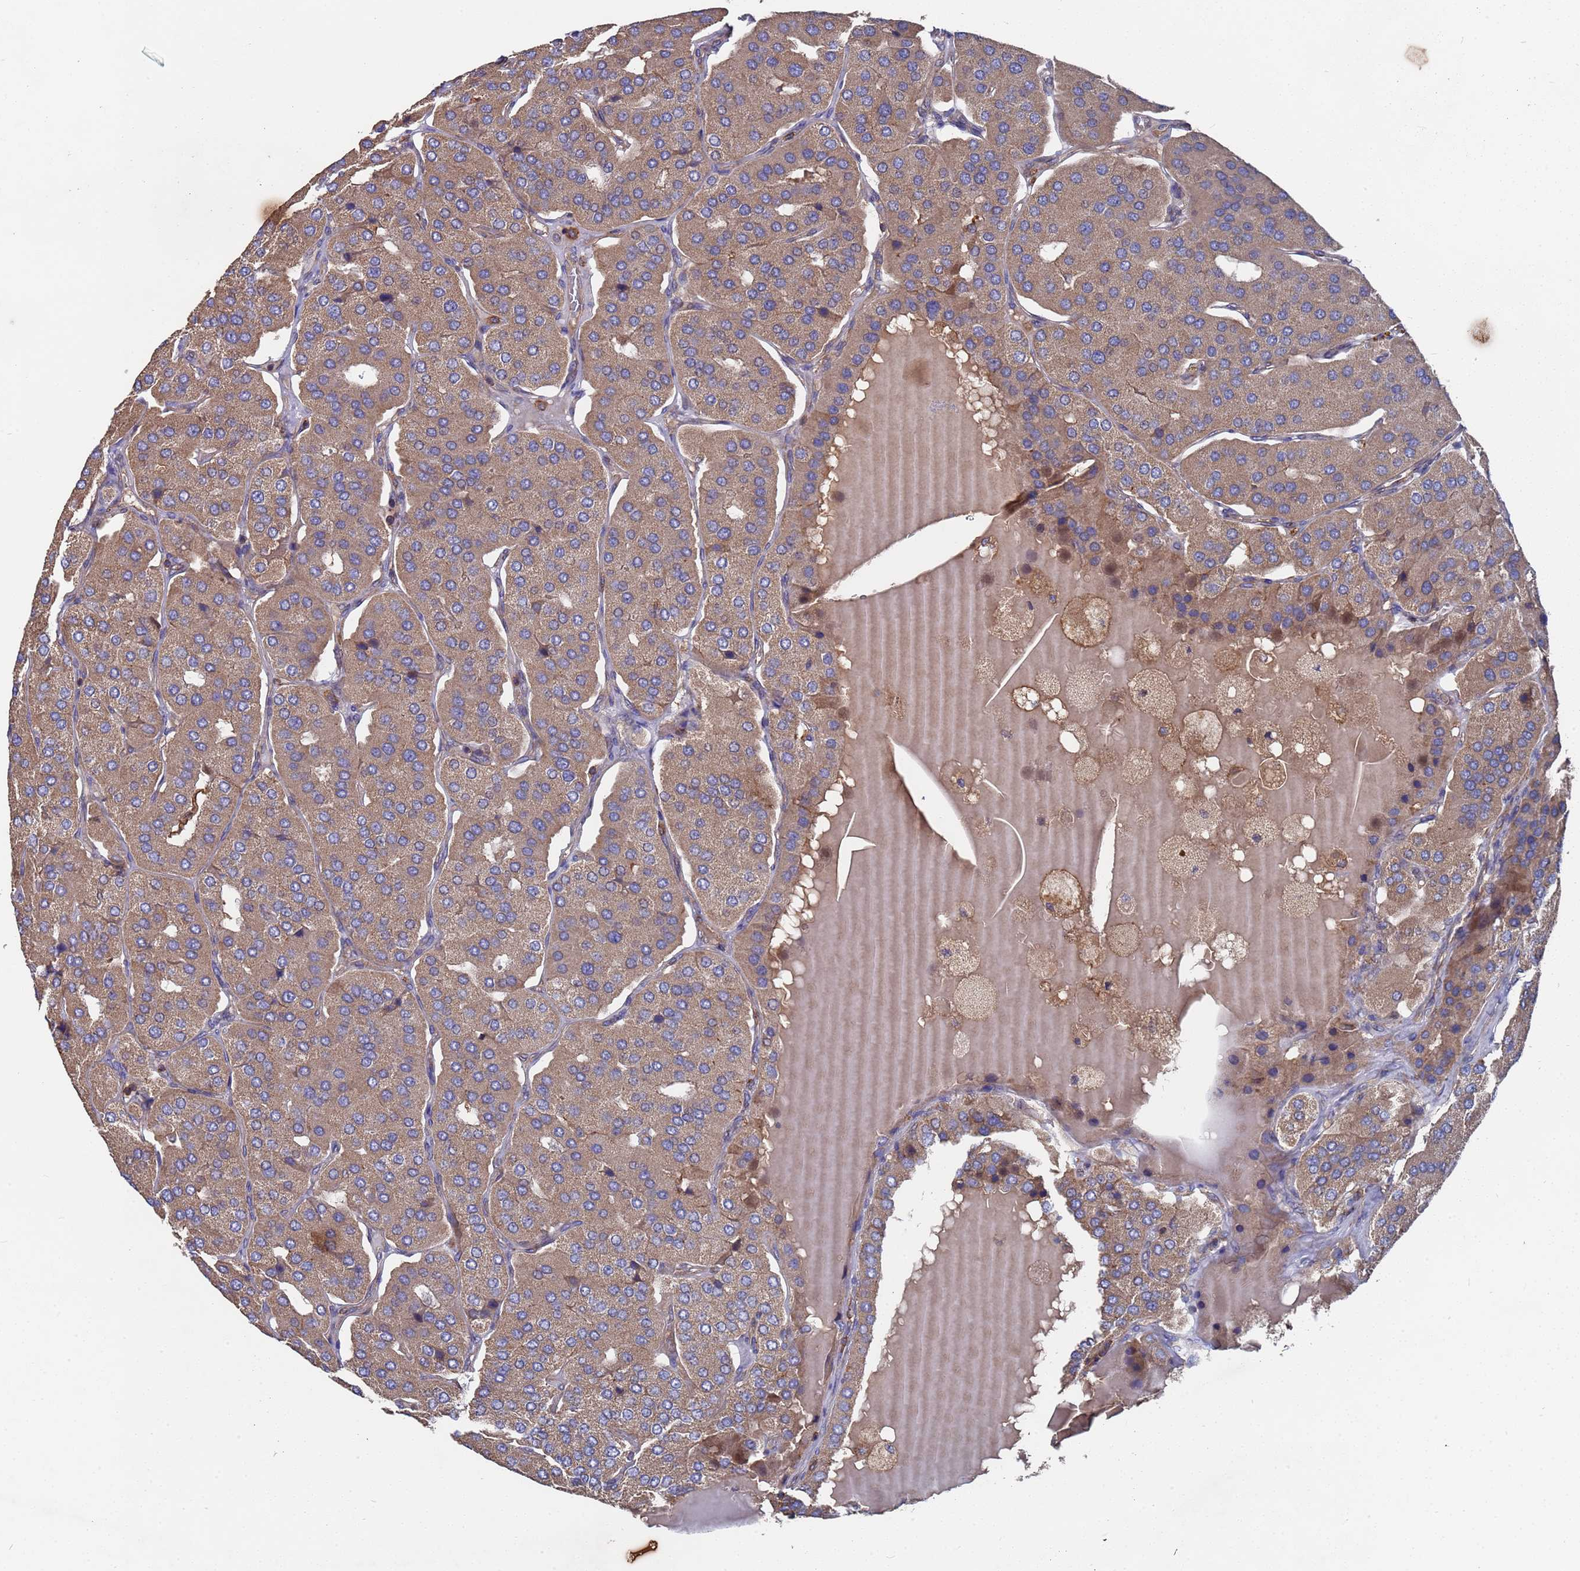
{"staining": {"intensity": "moderate", "quantity": ">75%", "location": "cytoplasmic/membranous"}, "tissue": "parathyroid gland", "cell_type": "Glandular cells", "image_type": "normal", "snomed": [{"axis": "morphology", "description": "Normal tissue, NOS"}, {"axis": "morphology", "description": "Adenoma, NOS"}, {"axis": "topography", "description": "Parathyroid gland"}], "caption": "This photomicrograph demonstrates immunohistochemistry (IHC) staining of unremarkable human parathyroid gland, with medium moderate cytoplasmic/membranous expression in approximately >75% of glandular cells.", "gene": "PYCR1", "patient": {"sex": "female", "age": 86}}